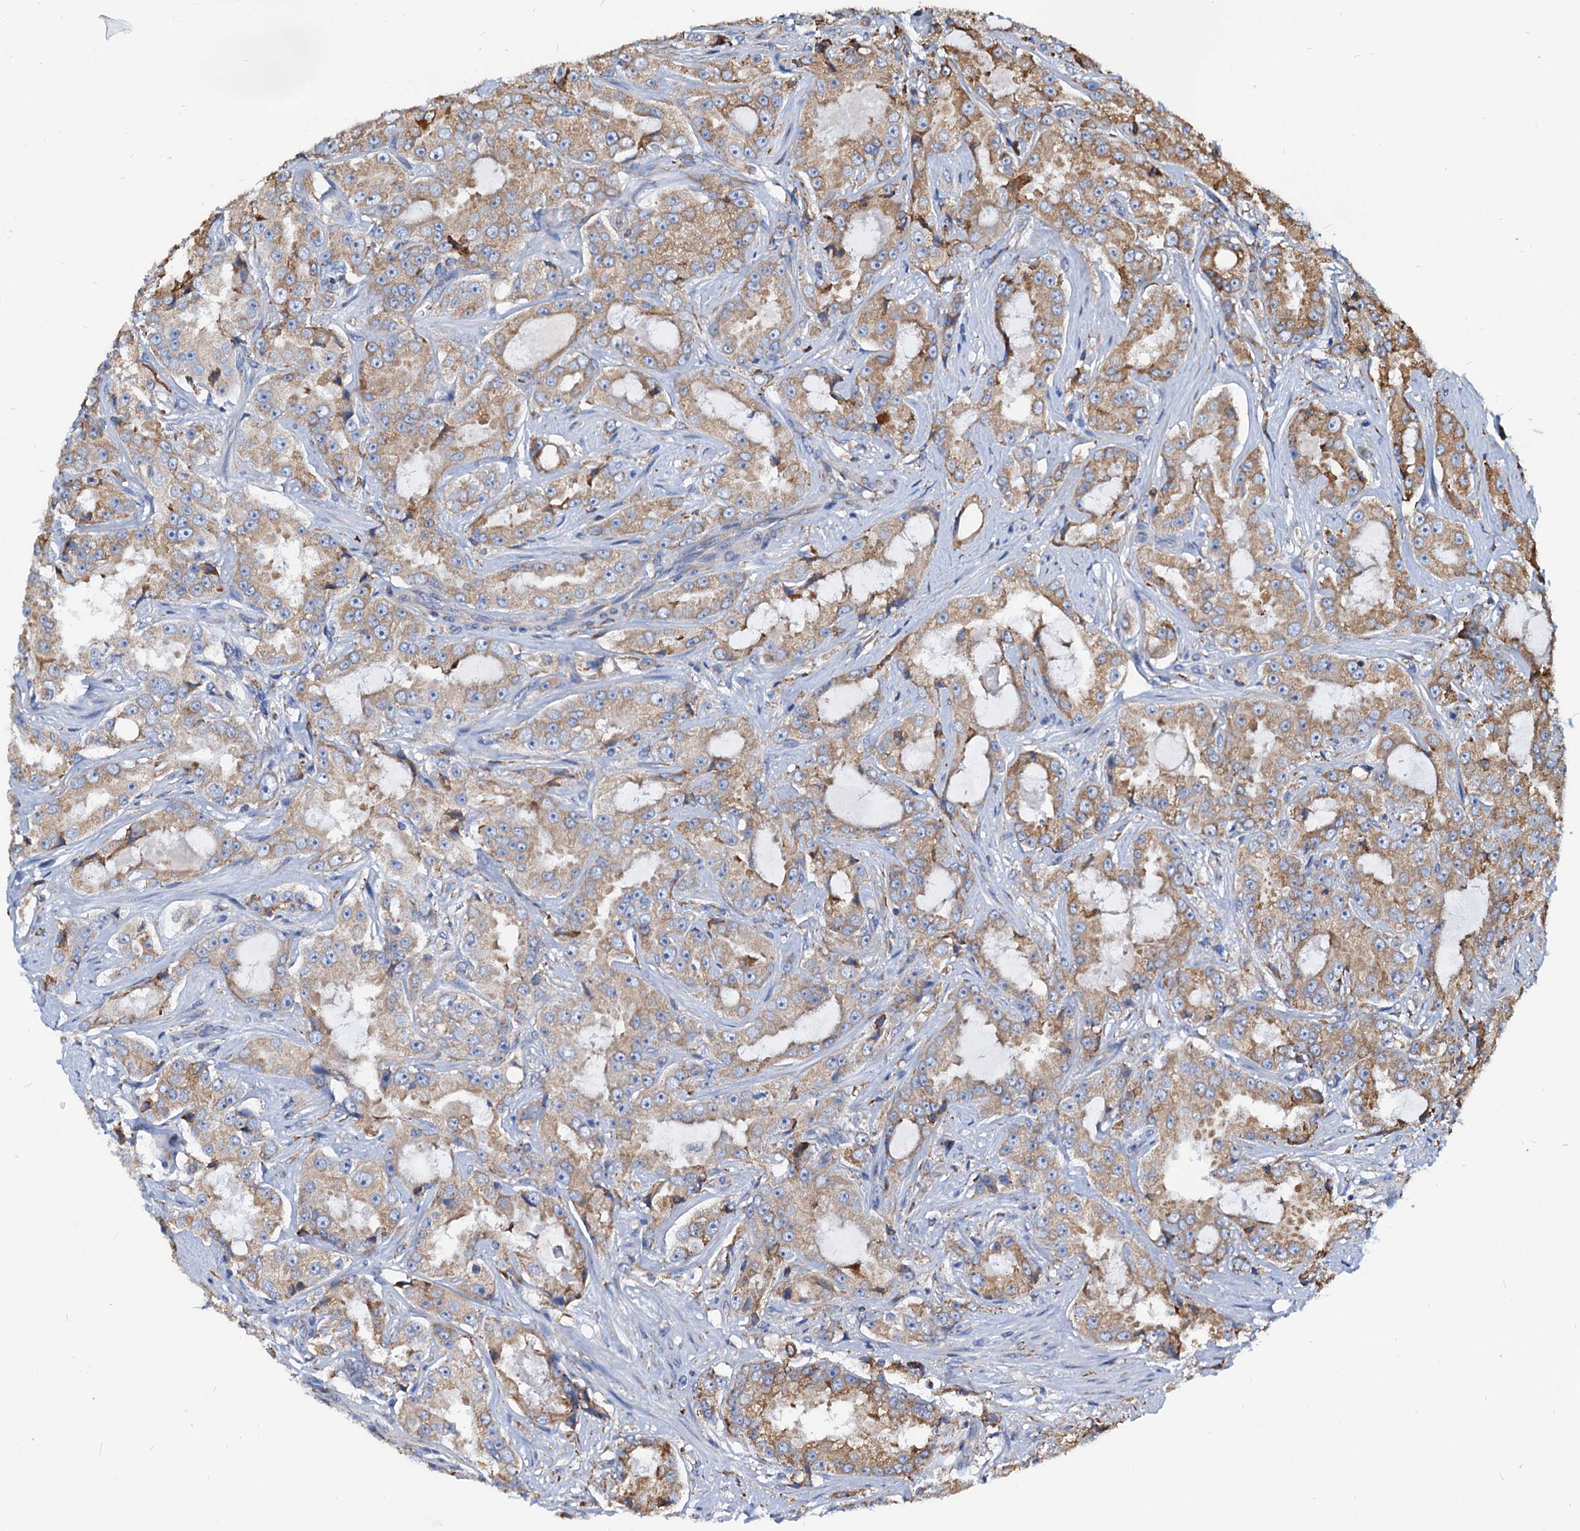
{"staining": {"intensity": "moderate", "quantity": "25%-75%", "location": "cytoplasmic/membranous"}, "tissue": "prostate cancer", "cell_type": "Tumor cells", "image_type": "cancer", "snomed": [{"axis": "morphology", "description": "Adenocarcinoma, High grade"}, {"axis": "topography", "description": "Prostate"}], "caption": "Immunohistochemical staining of human prostate cancer demonstrates moderate cytoplasmic/membranous protein staining in about 25%-75% of tumor cells. Nuclei are stained in blue.", "gene": "HSPA5", "patient": {"sex": "male", "age": 73}}